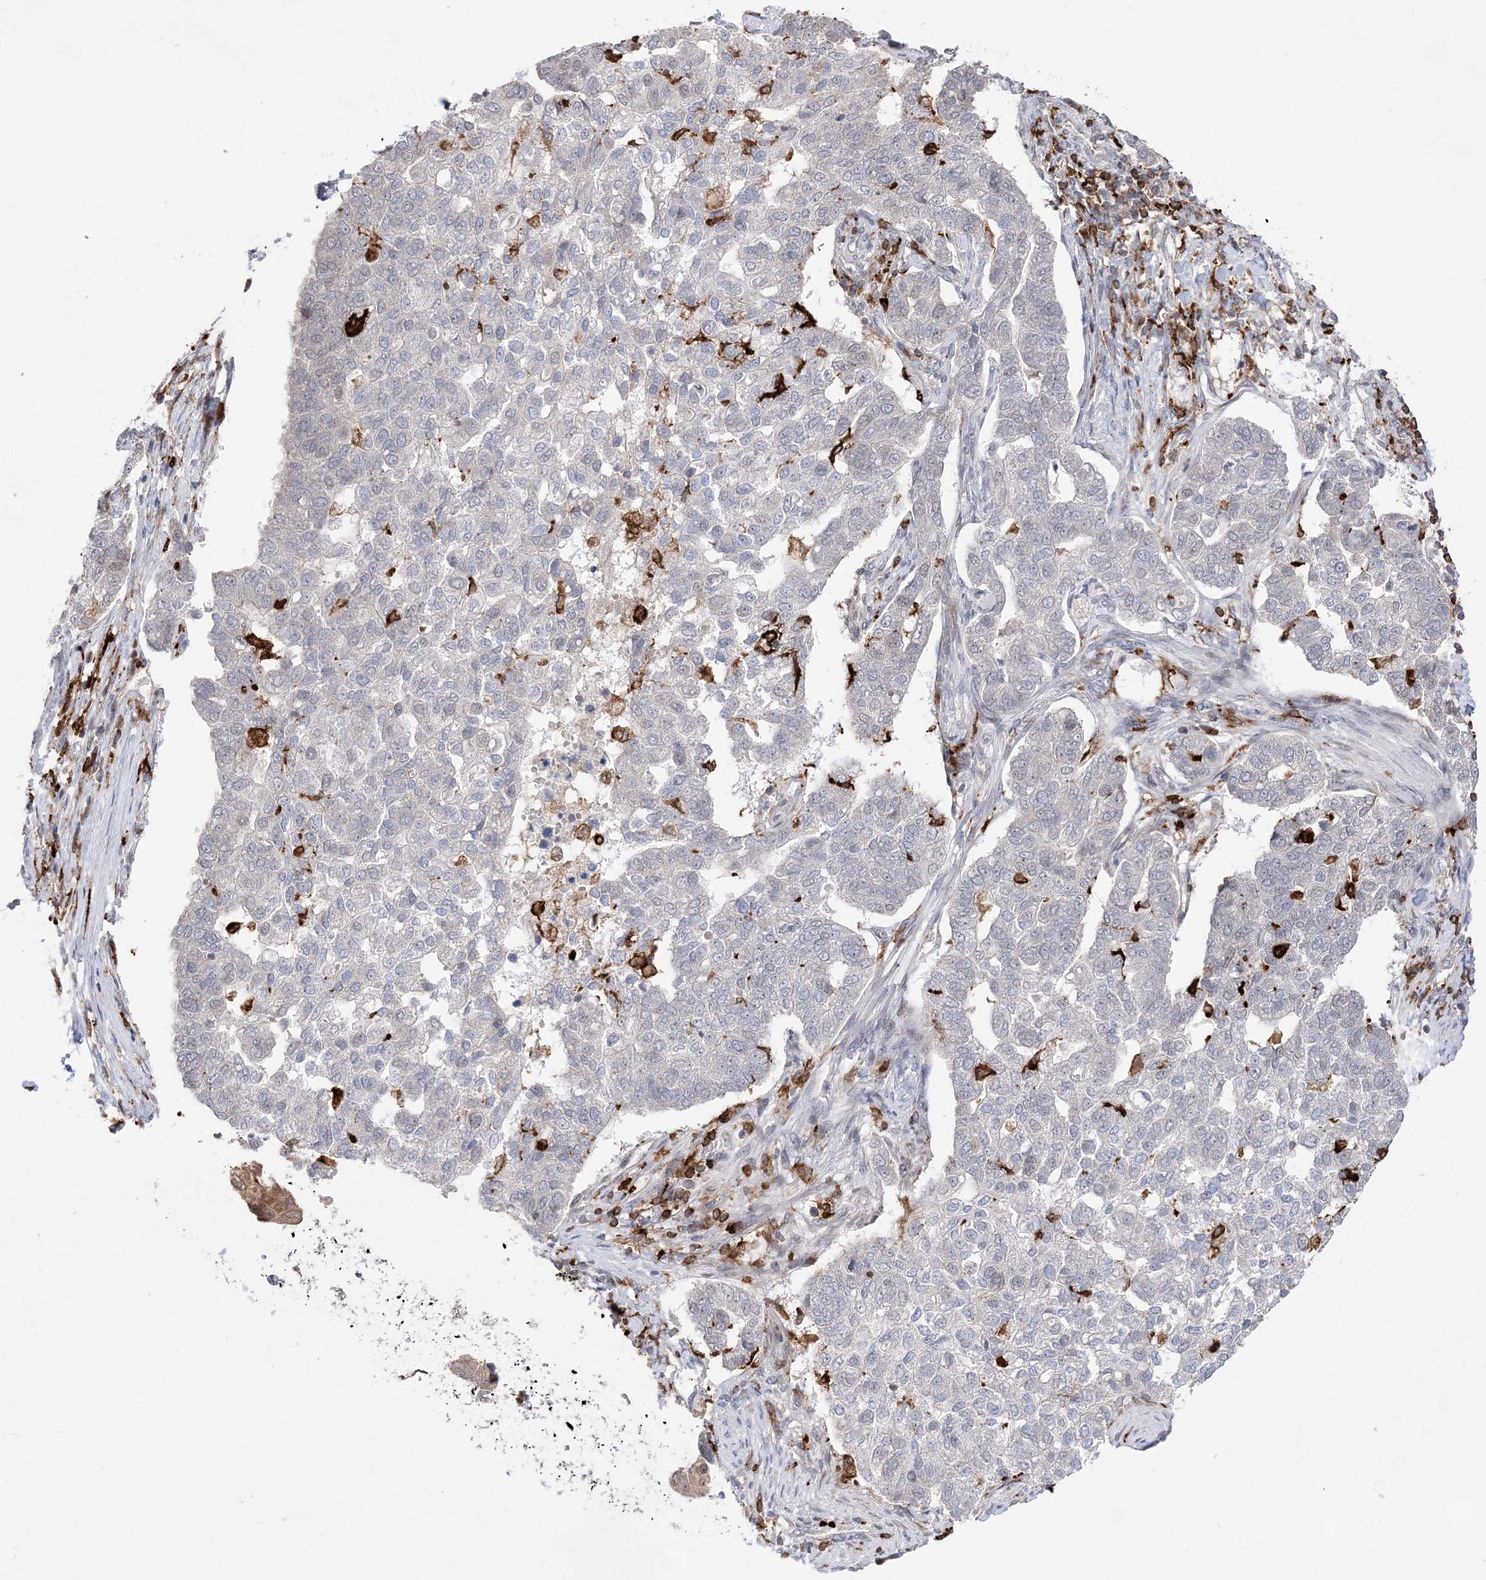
{"staining": {"intensity": "negative", "quantity": "none", "location": "none"}, "tissue": "pancreatic cancer", "cell_type": "Tumor cells", "image_type": "cancer", "snomed": [{"axis": "morphology", "description": "Adenocarcinoma, NOS"}, {"axis": "topography", "description": "Pancreas"}], "caption": "Immunohistochemistry histopathology image of pancreatic cancer (adenocarcinoma) stained for a protein (brown), which exhibits no staining in tumor cells.", "gene": "ANAPC15", "patient": {"sex": "female", "age": 61}}